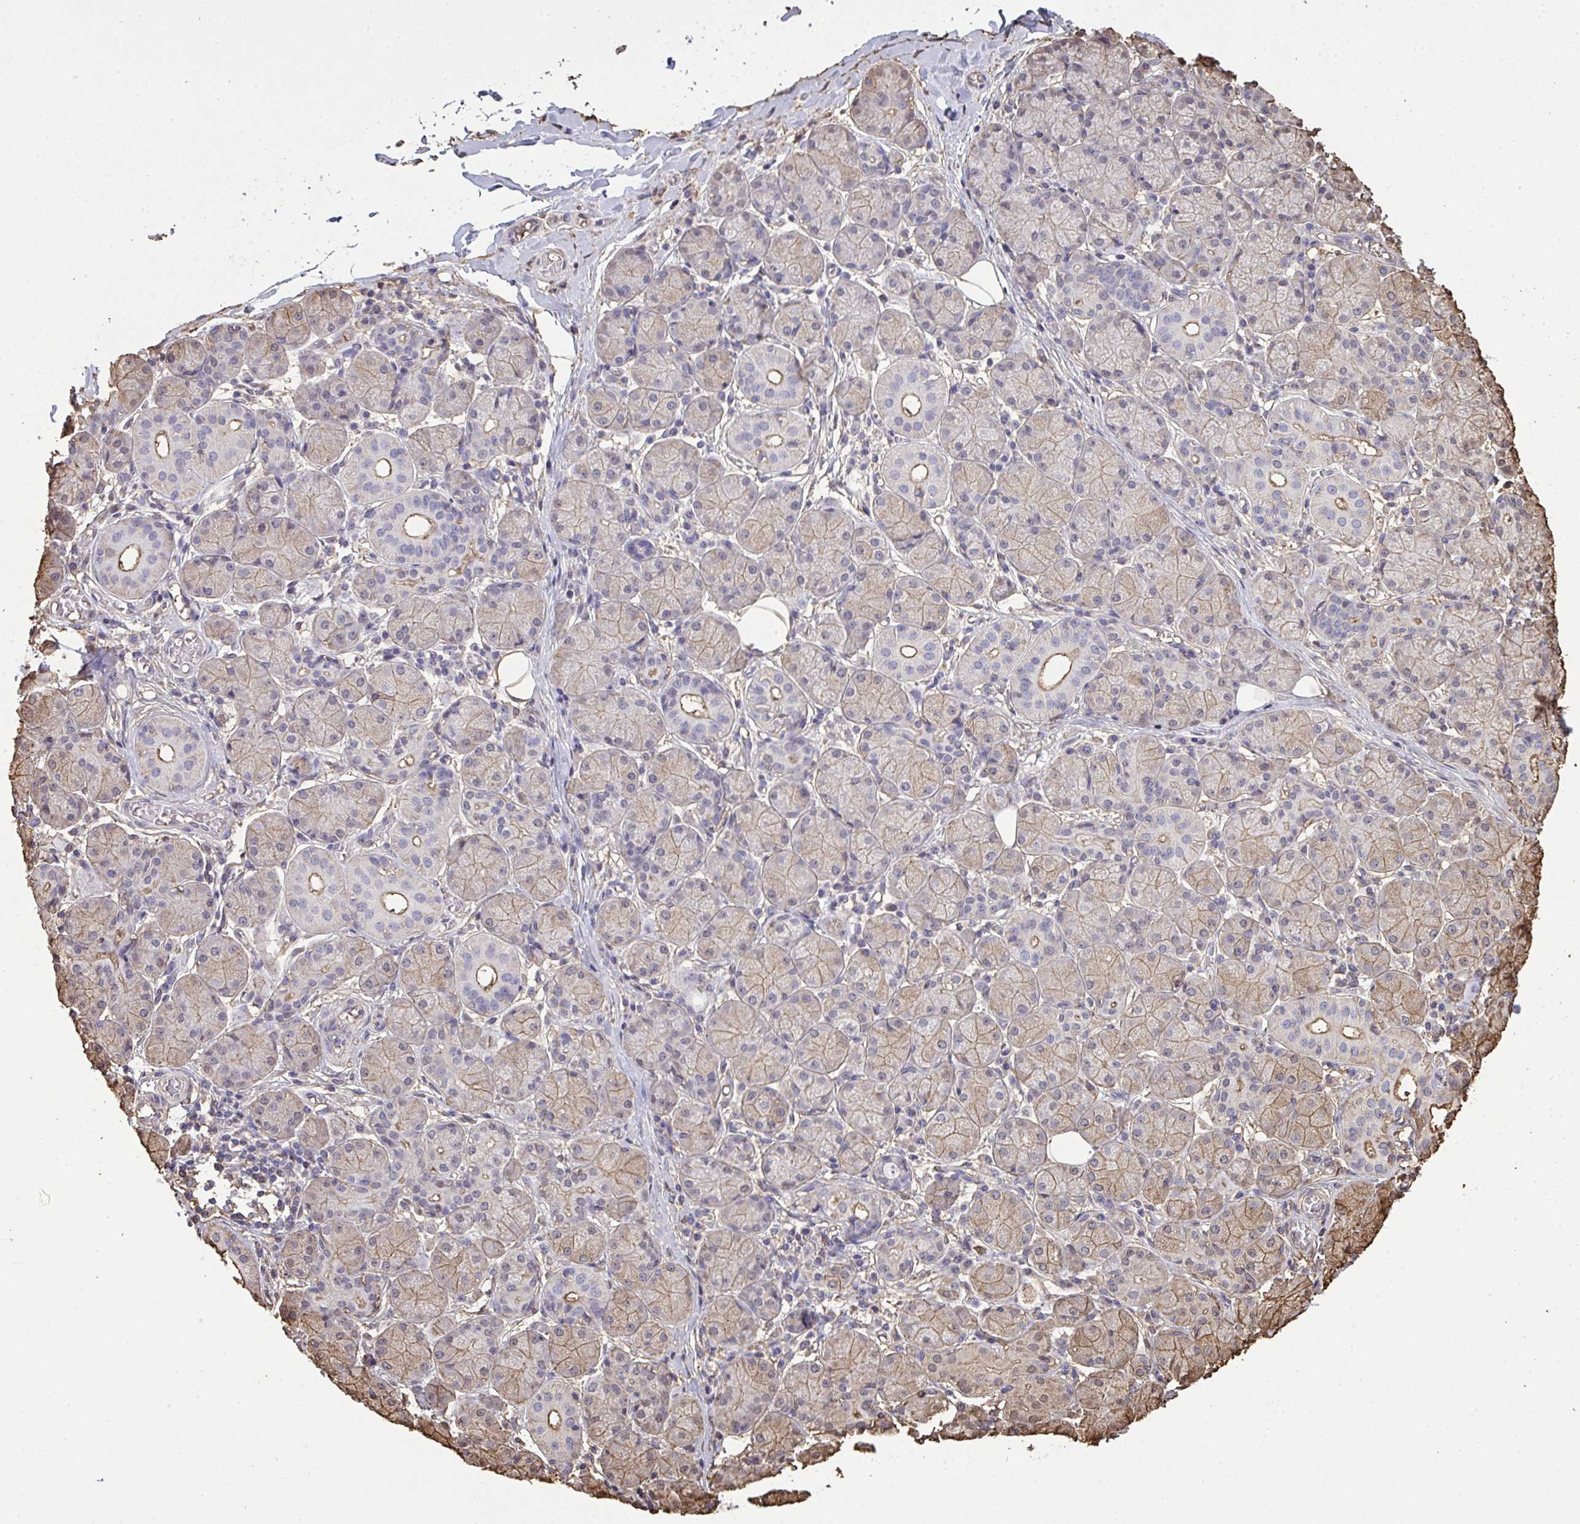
{"staining": {"intensity": "moderate", "quantity": "25%-75%", "location": "cytoplasmic/membranous"}, "tissue": "salivary gland", "cell_type": "Glandular cells", "image_type": "normal", "snomed": [{"axis": "morphology", "description": "Normal tissue, NOS"}, {"axis": "topography", "description": "Salivary gland"}], "caption": "Protein staining demonstrates moderate cytoplasmic/membranous staining in approximately 25%-75% of glandular cells in benign salivary gland.", "gene": "ANXA5", "patient": {"sex": "female", "age": 24}}